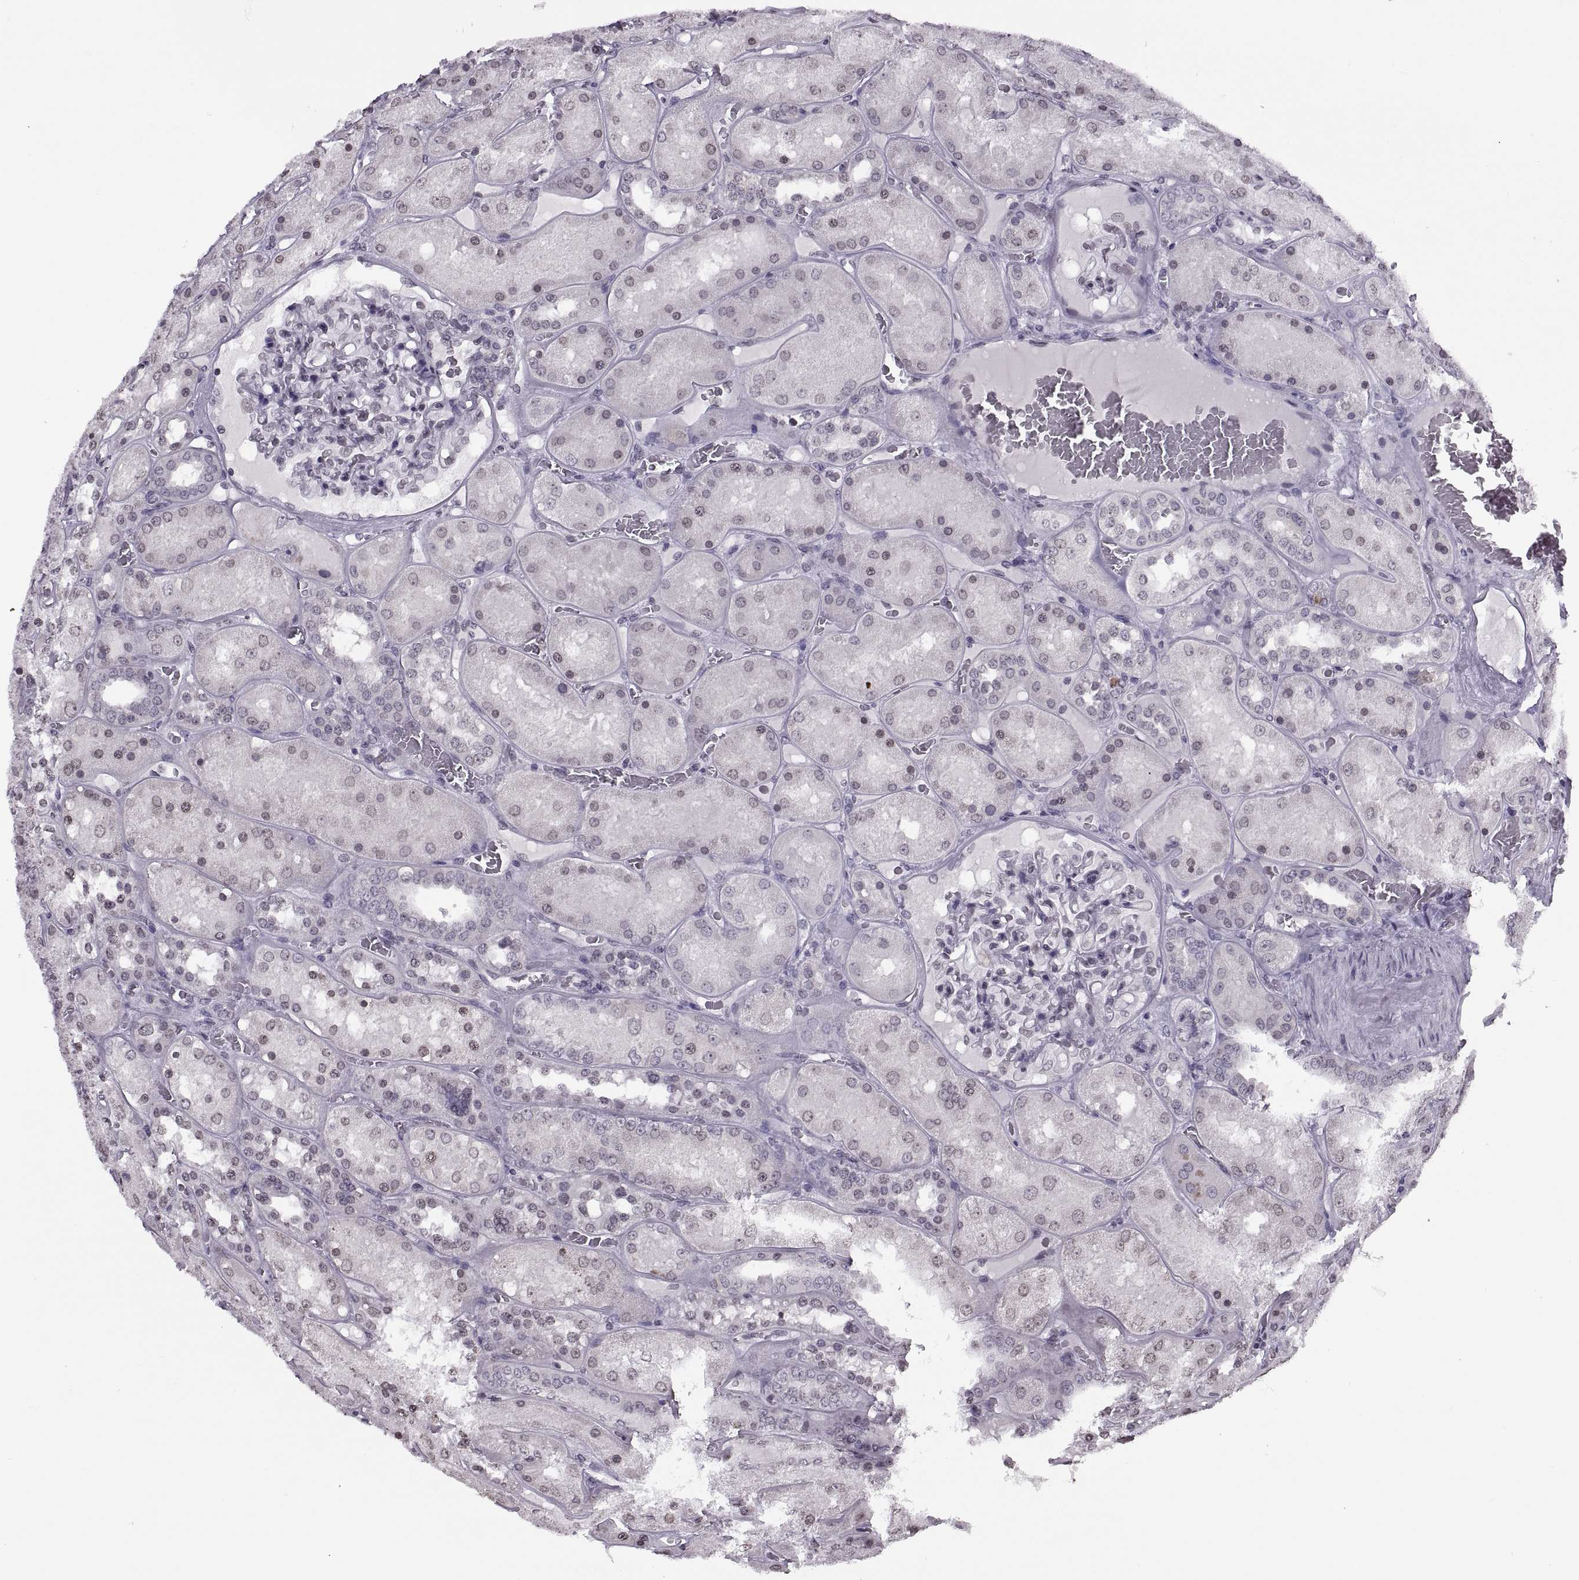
{"staining": {"intensity": "negative", "quantity": "none", "location": "none"}, "tissue": "kidney", "cell_type": "Cells in glomeruli", "image_type": "normal", "snomed": [{"axis": "morphology", "description": "Normal tissue, NOS"}, {"axis": "topography", "description": "Kidney"}], "caption": "An immunohistochemistry (IHC) micrograph of unremarkable kidney is shown. There is no staining in cells in glomeruli of kidney.", "gene": "H1", "patient": {"sex": "male", "age": 73}}